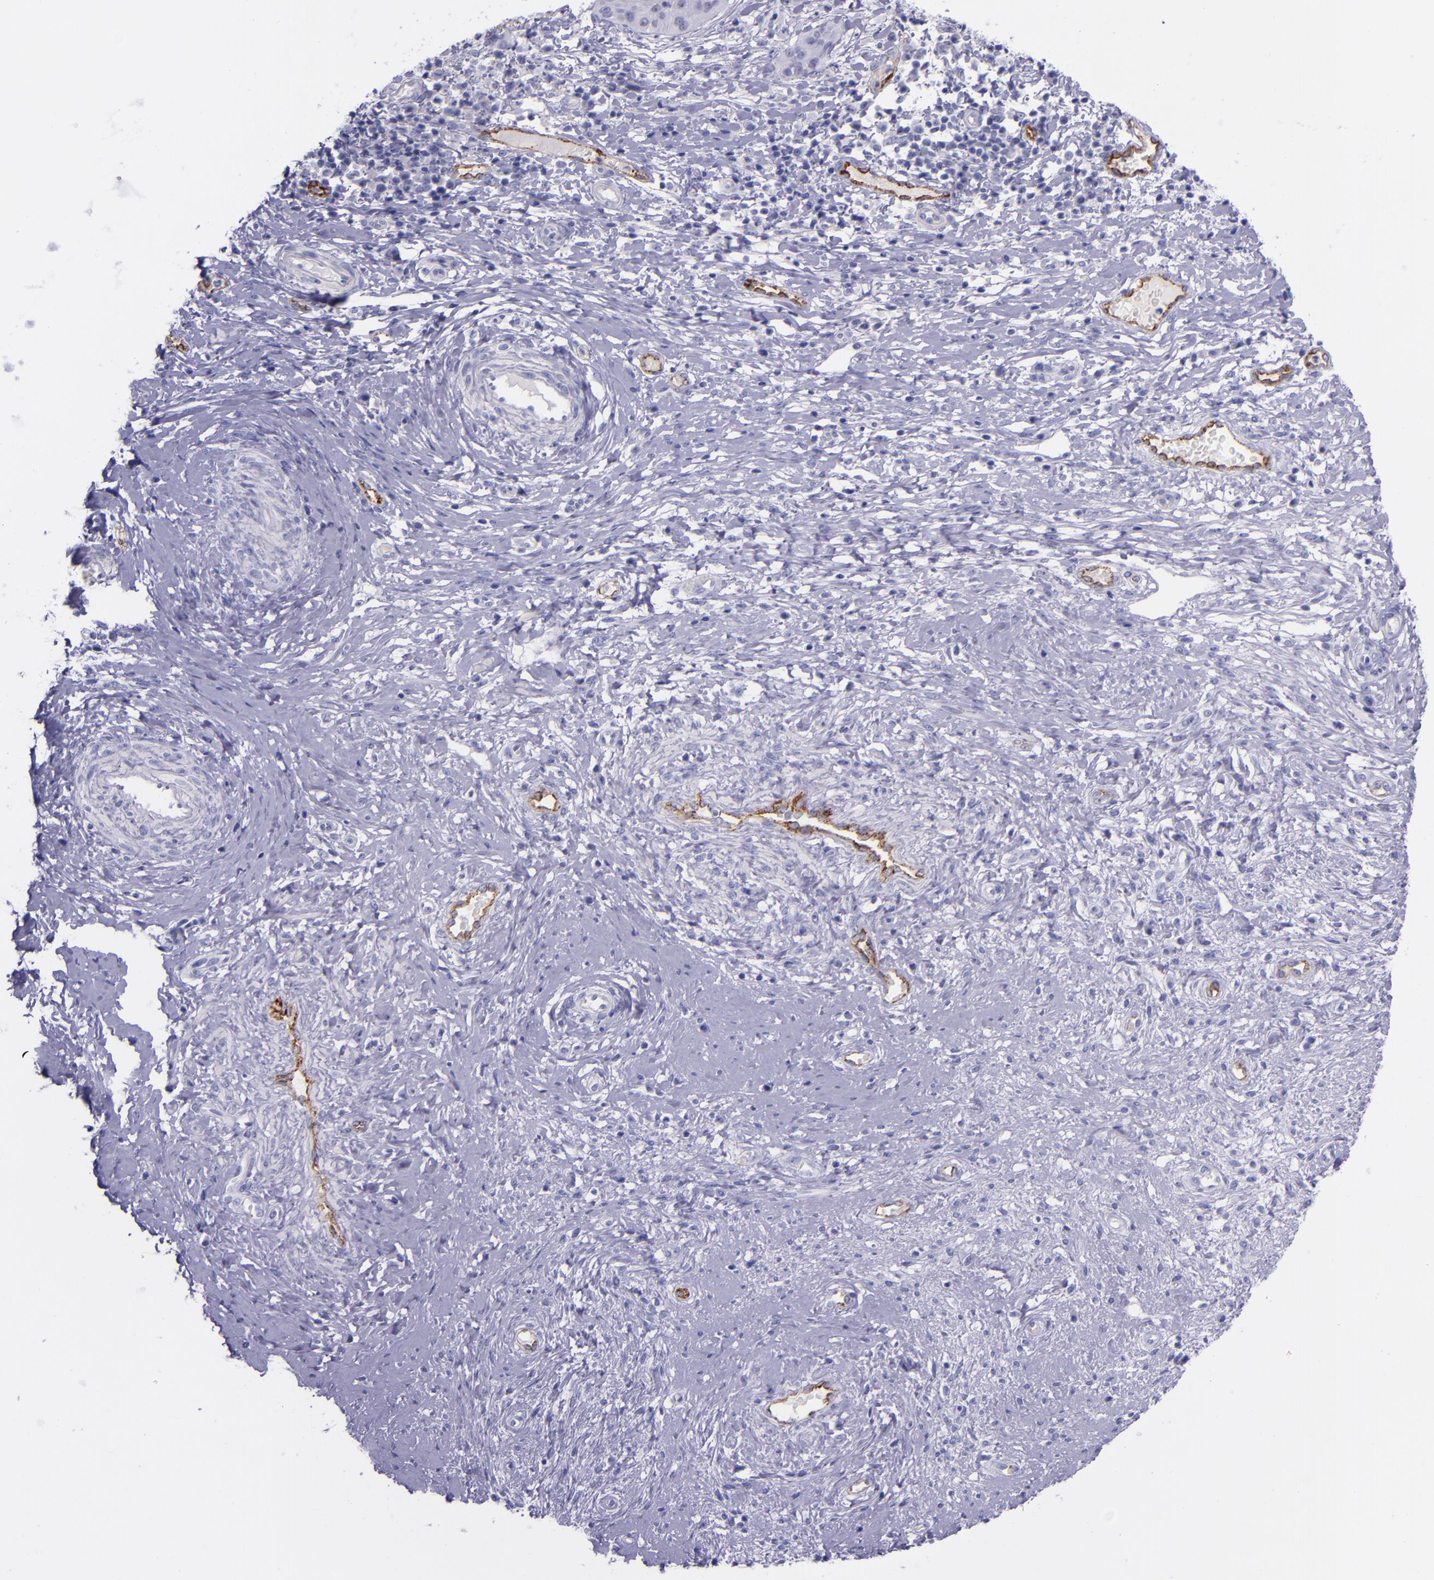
{"staining": {"intensity": "negative", "quantity": "none", "location": "none"}, "tissue": "cervical cancer", "cell_type": "Tumor cells", "image_type": "cancer", "snomed": [{"axis": "morphology", "description": "Normal tissue, NOS"}, {"axis": "morphology", "description": "Squamous cell carcinoma, NOS"}, {"axis": "topography", "description": "Cervix"}], "caption": "High power microscopy image of an immunohistochemistry (IHC) image of cervical cancer (squamous cell carcinoma), revealing no significant staining in tumor cells. (DAB immunohistochemistry, high magnification).", "gene": "SELE", "patient": {"sex": "female", "age": 39}}